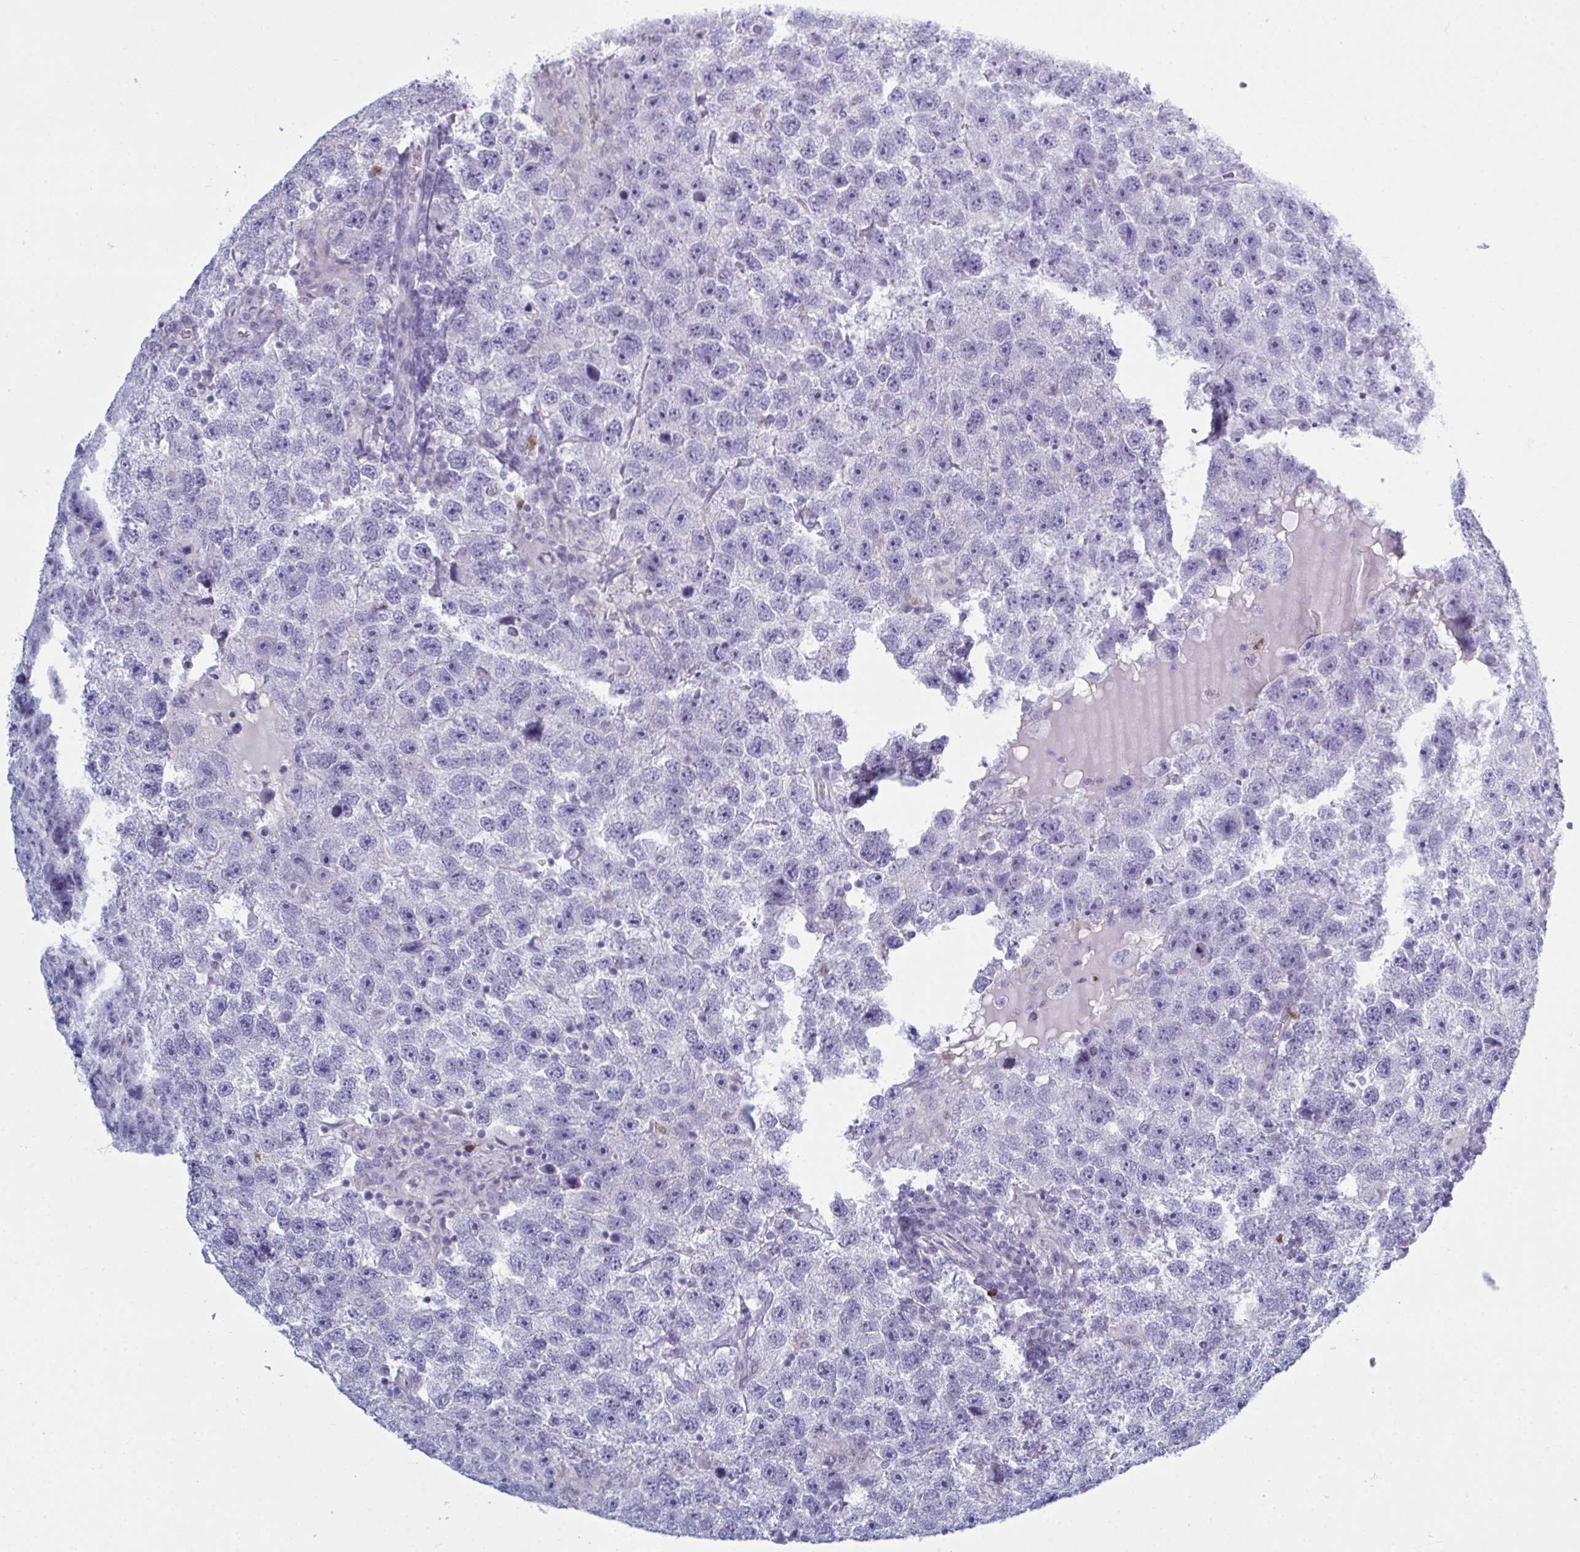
{"staining": {"intensity": "negative", "quantity": "none", "location": "none"}, "tissue": "testis cancer", "cell_type": "Tumor cells", "image_type": "cancer", "snomed": [{"axis": "morphology", "description": "Seminoma, NOS"}, {"axis": "topography", "description": "Testis"}], "caption": "The micrograph reveals no significant expression in tumor cells of testis cancer (seminoma). Brightfield microscopy of IHC stained with DAB (3,3'-diaminobenzidine) (brown) and hematoxylin (blue), captured at high magnification.", "gene": "SERPINB10", "patient": {"sex": "male", "age": 26}}